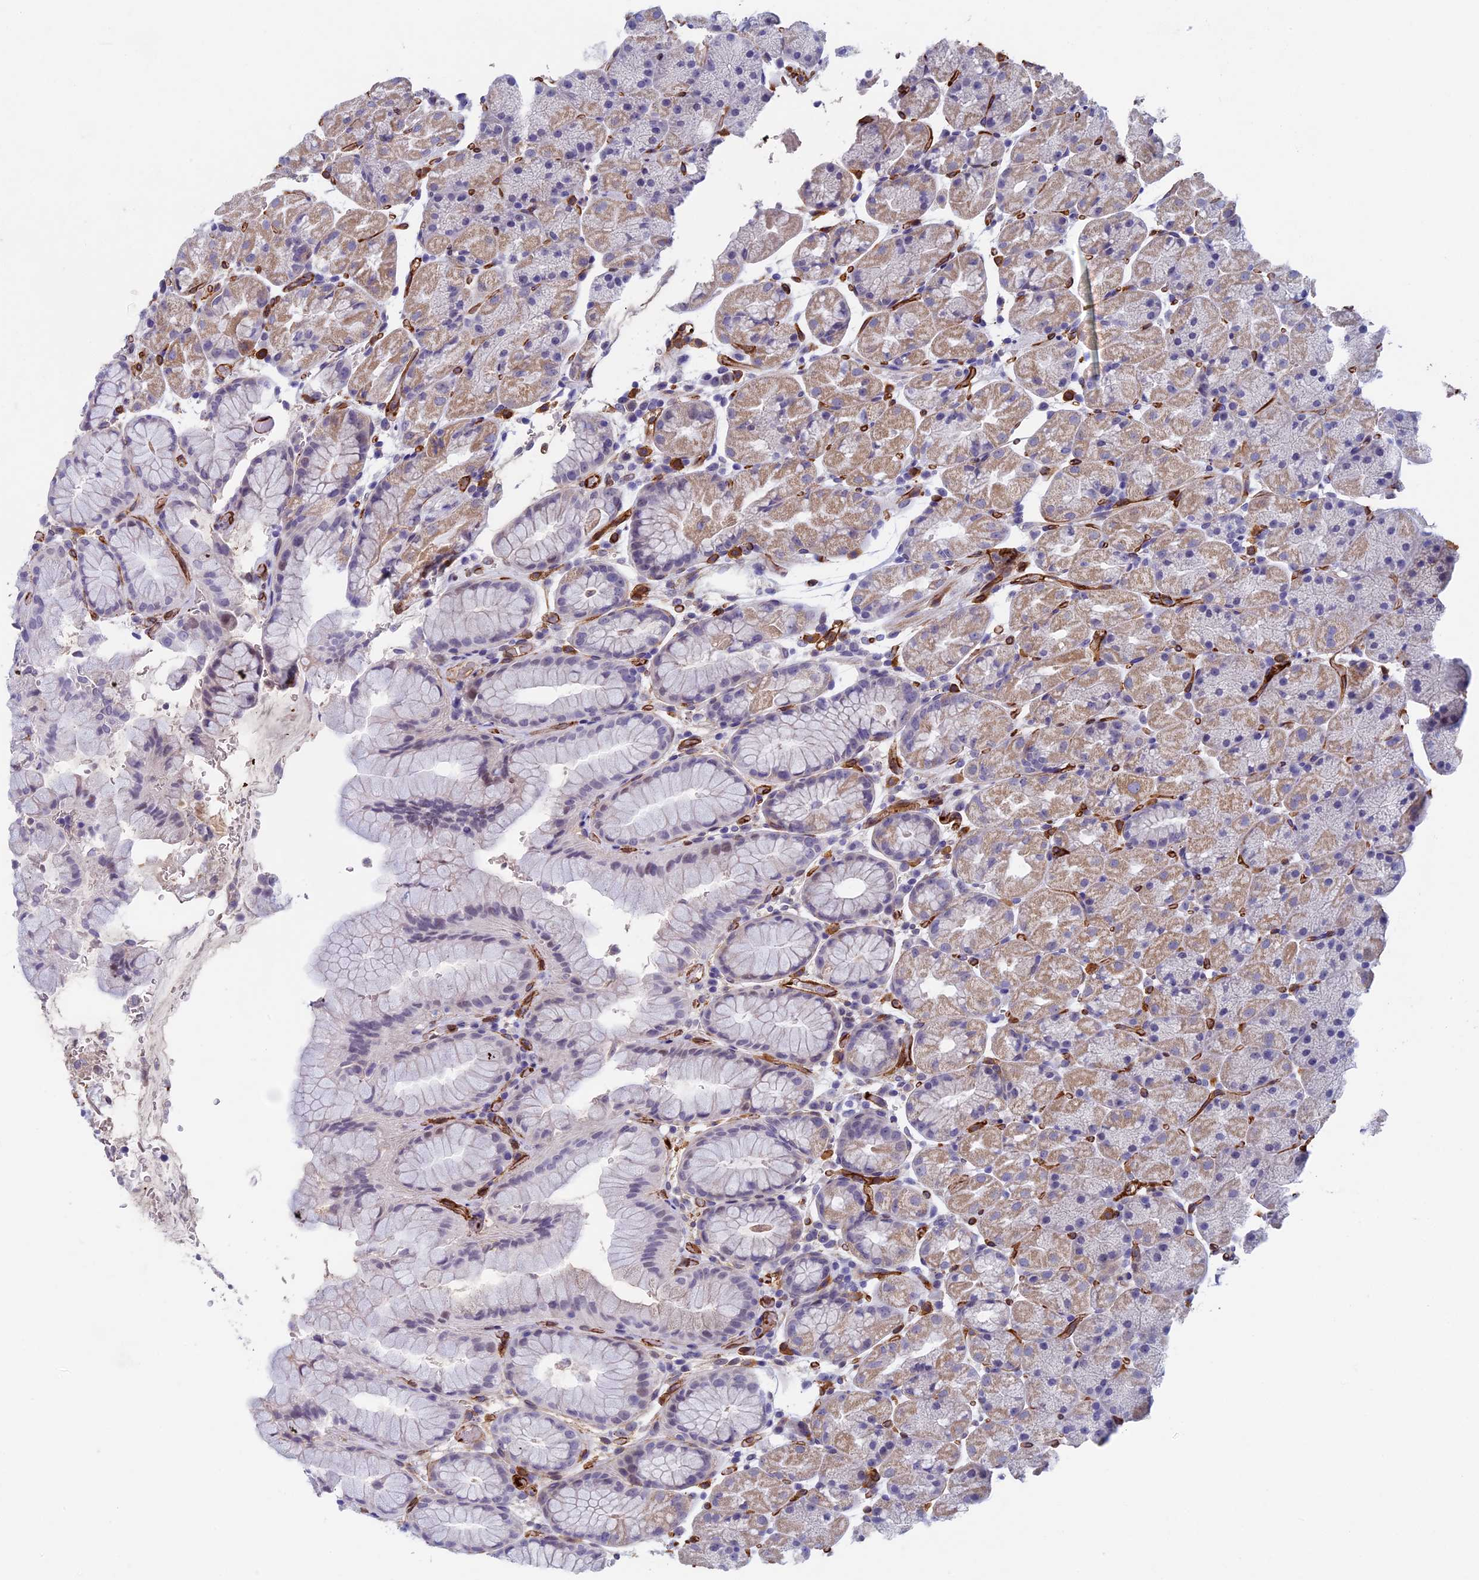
{"staining": {"intensity": "weak", "quantity": "<25%", "location": "cytoplasmic/membranous"}, "tissue": "stomach", "cell_type": "Glandular cells", "image_type": "normal", "snomed": [{"axis": "morphology", "description": "Normal tissue, NOS"}, {"axis": "topography", "description": "Stomach, upper"}, {"axis": "topography", "description": "Stomach, lower"}], "caption": "Immunohistochemical staining of normal human stomach displays no significant positivity in glandular cells. Brightfield microscopy of immunohistochemistry stained with DAB (3,3'-diaminobenzidine) (brown) and hematoxylin (blue), captured at high magnification.", "gene": "INSYN1", "patient": {"sex": "male", "age": 67}}